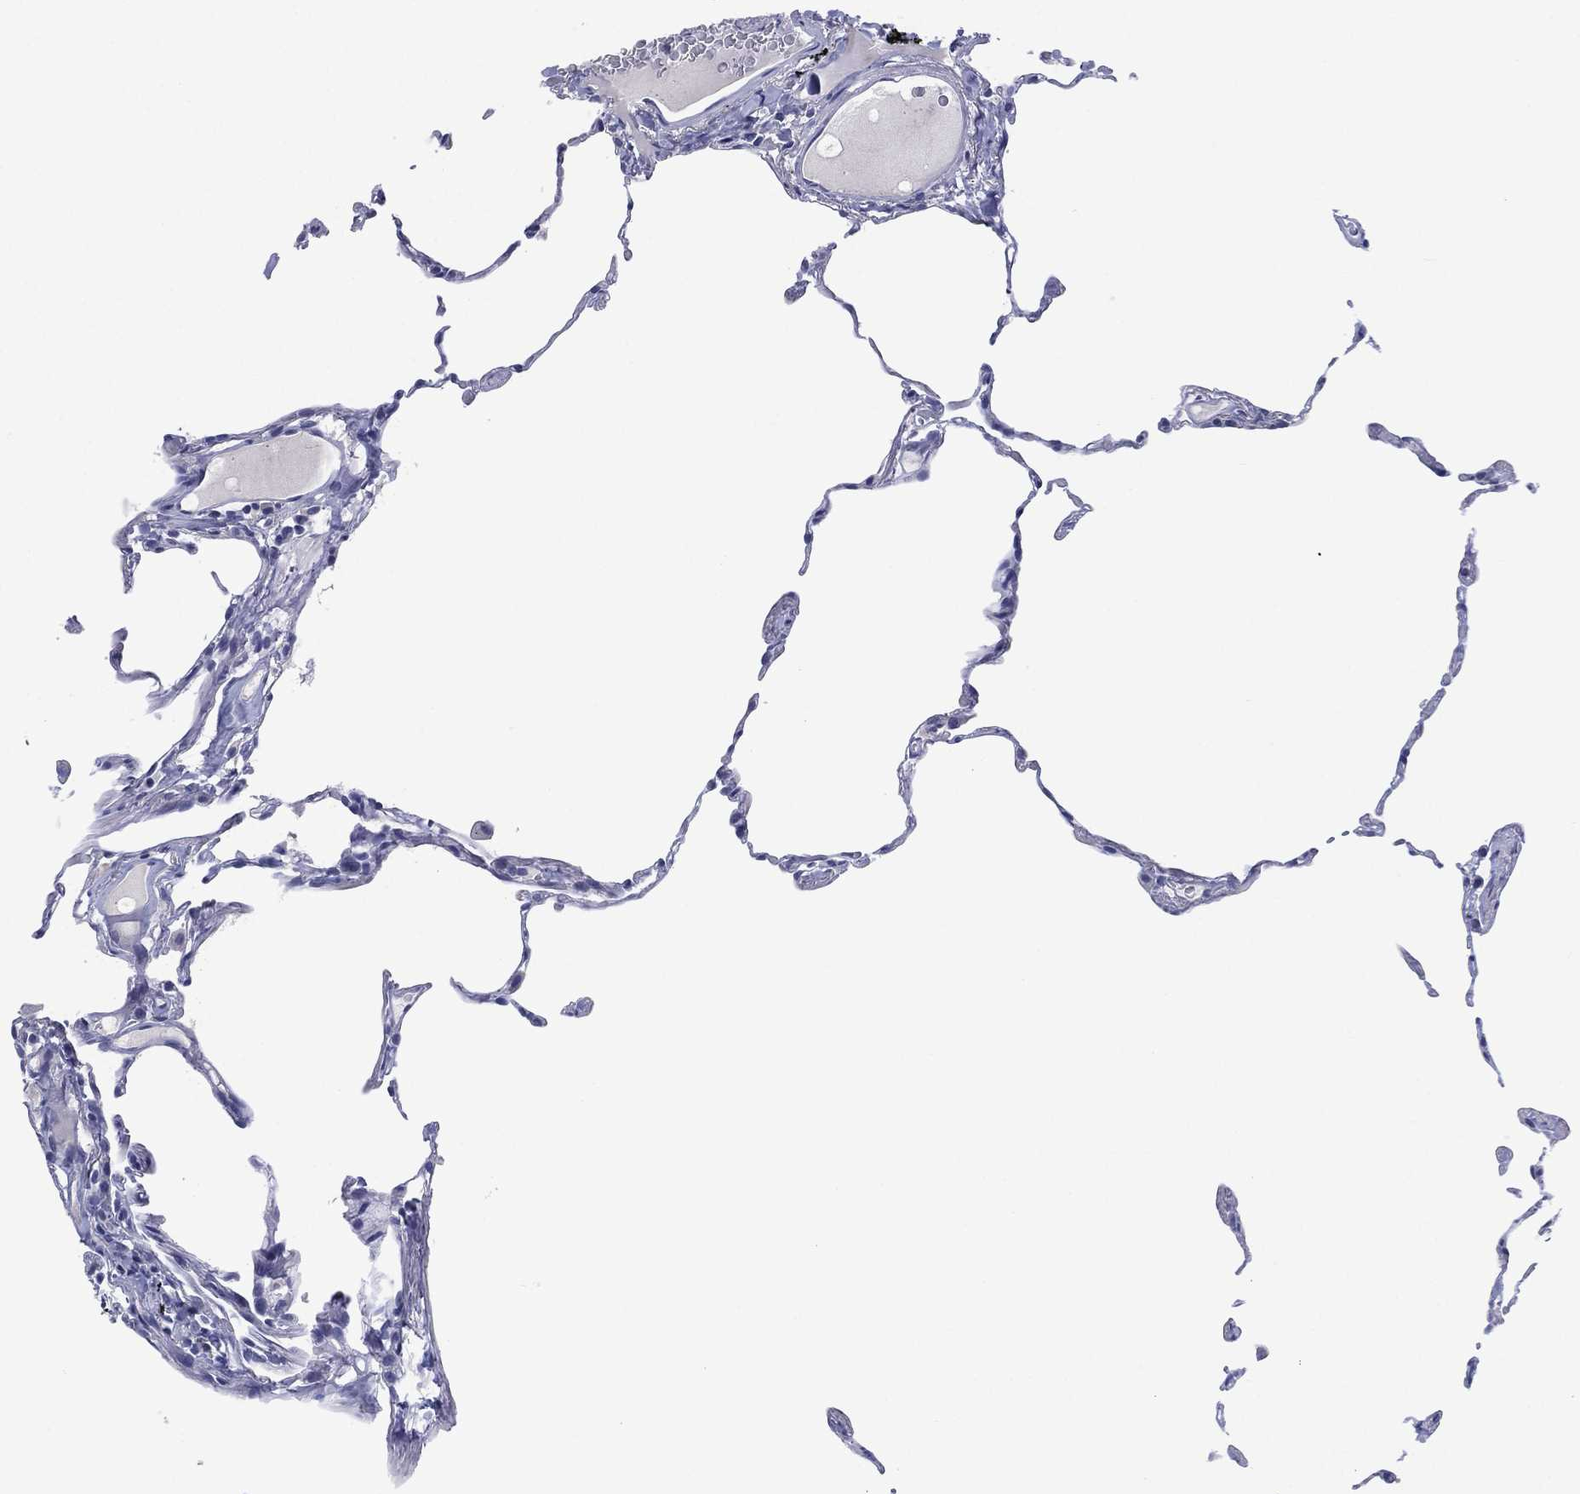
{"staining": {"intensity": "negative", "quantity": "none", "location": "none"}, "tissue": "lung", "cell_type": "Alveolar cells", "image_type": "normal", "snomed": [{"axis": "morphology", "description": "Normal tissue, NOS"}, {"axis": "topography", "description": "Lung"}], "caption": "Immunohistochemistry (IHC) image of benign lung: lung stained with DAB reveals no significant protein staining in alveolar cells. (Brightfield microscopy of DAB (3,3'-diaminobenzidine) immunohistochemistry at high magnification).", "gene": "KRT35", "patient": {"sex": "female", "age": 57}}